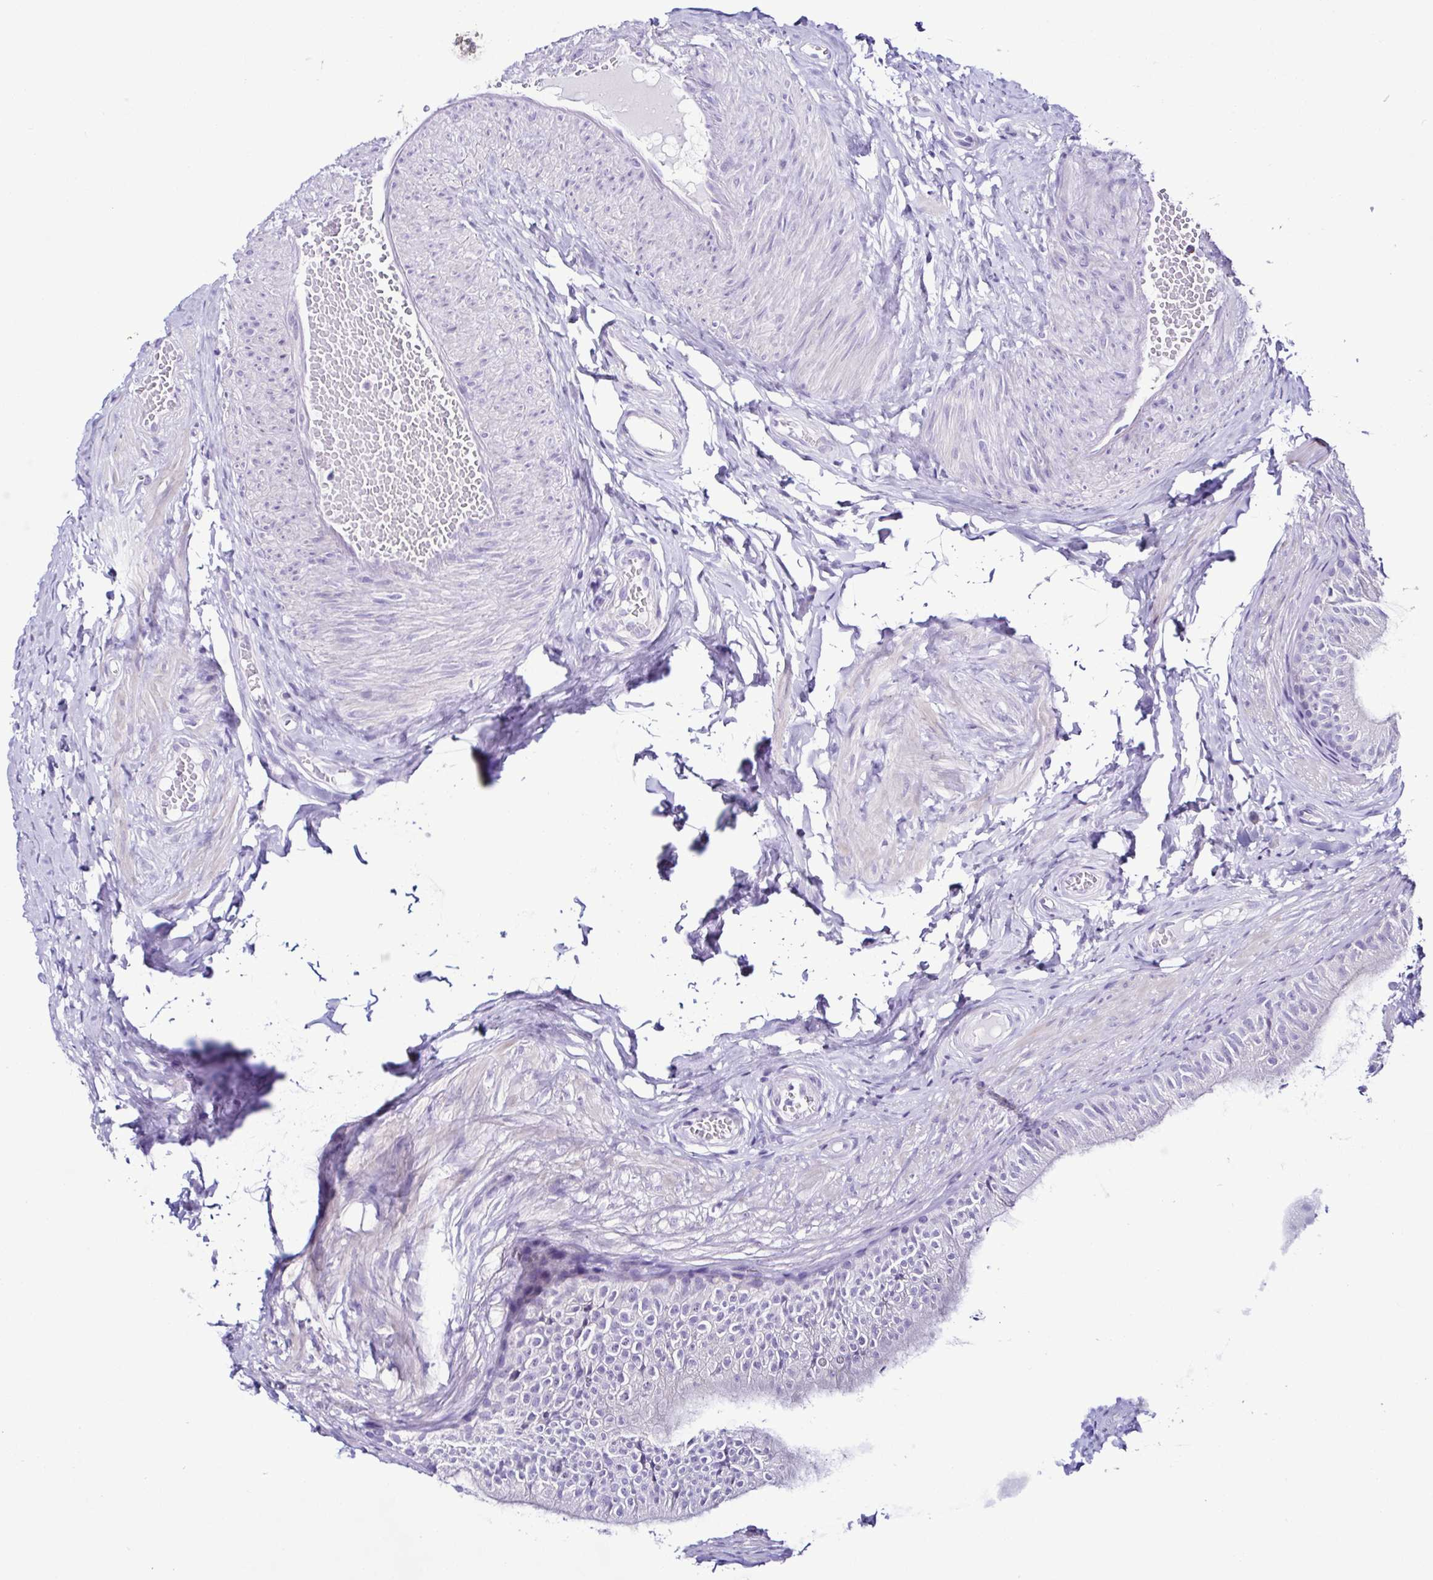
{"staining": {"intensity": "negative", "quantity": "none", "location": "none"}, "tissue": "epididymis", "cell_type": "Glandular cells", "image_type": "normal", "snomed": [{"axis": "morphology", "description": "Normal tissue, NOS"}, {"axis": "topography", "description": "Epididymis, spermatic cord, NOS"}, {"axis": "topography", "description": "Epididymis"}, {"axis": "topography", "description": "Peripheral nerve tissue"}], "caption": "This is a image of IHC staining of unremarkable epididymis, which shows no staining in glandular cells.", "gene": "SRL", "patient": {"sex": "male", "age": 29}}